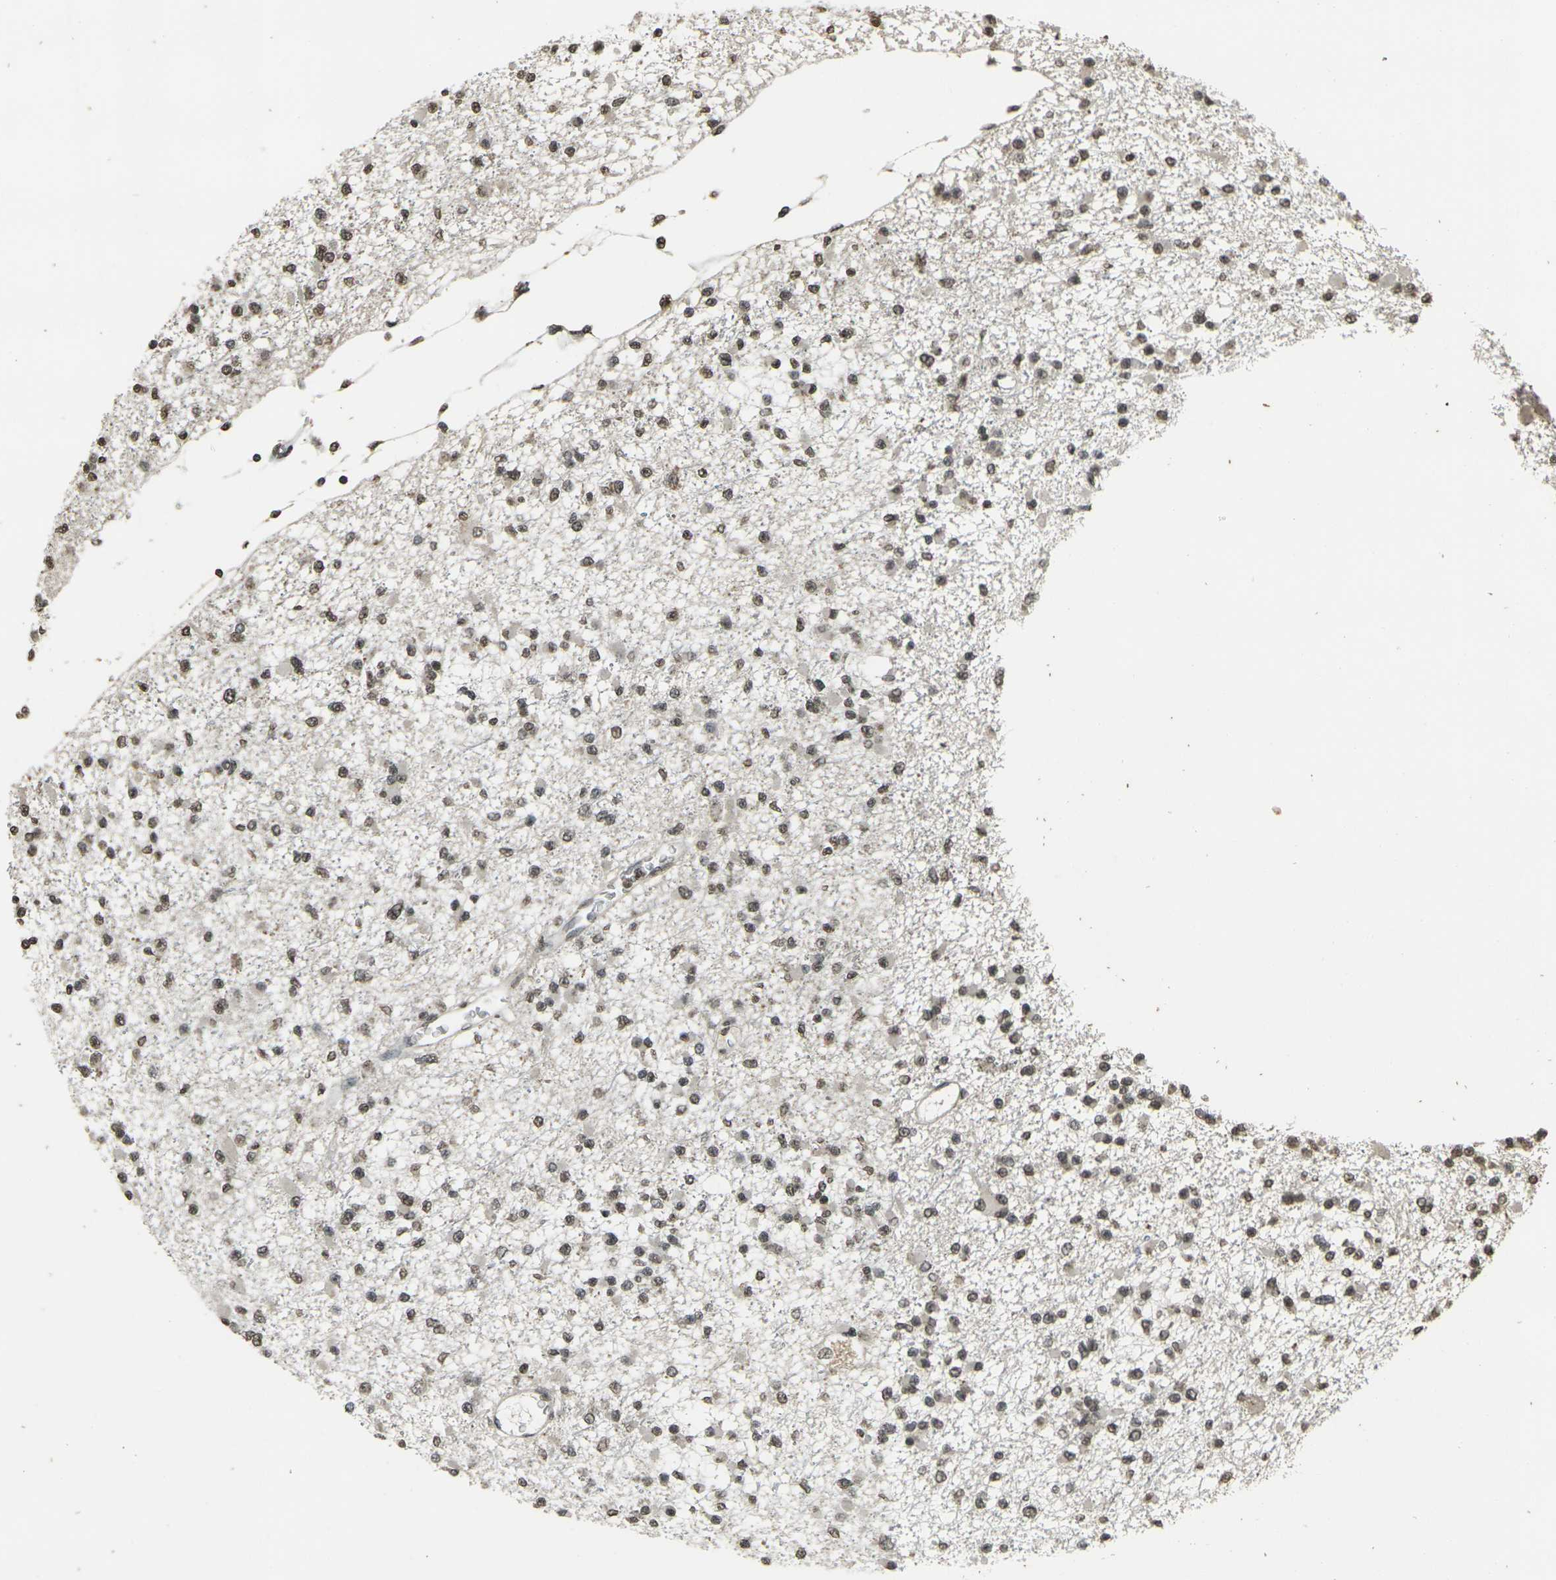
{"staining": {"intensity": "weak", "quantity": ">75%", "location": "nuclear"}, "tissue": "glioma", "cell_type": "Tumor cells", "image_type": "cancer", "snomed": [{"axis": "morphology", "description": "Glioma, malignant, Low grade"}, {"axis": "topography", "description": "Brain"}], "caption": "The immunohistochemical stain labels weak nuclear expression in tumor cells of glioma tissue.", "gene": "PRPF8", "patient": {"sex": "female", "age": 22}}